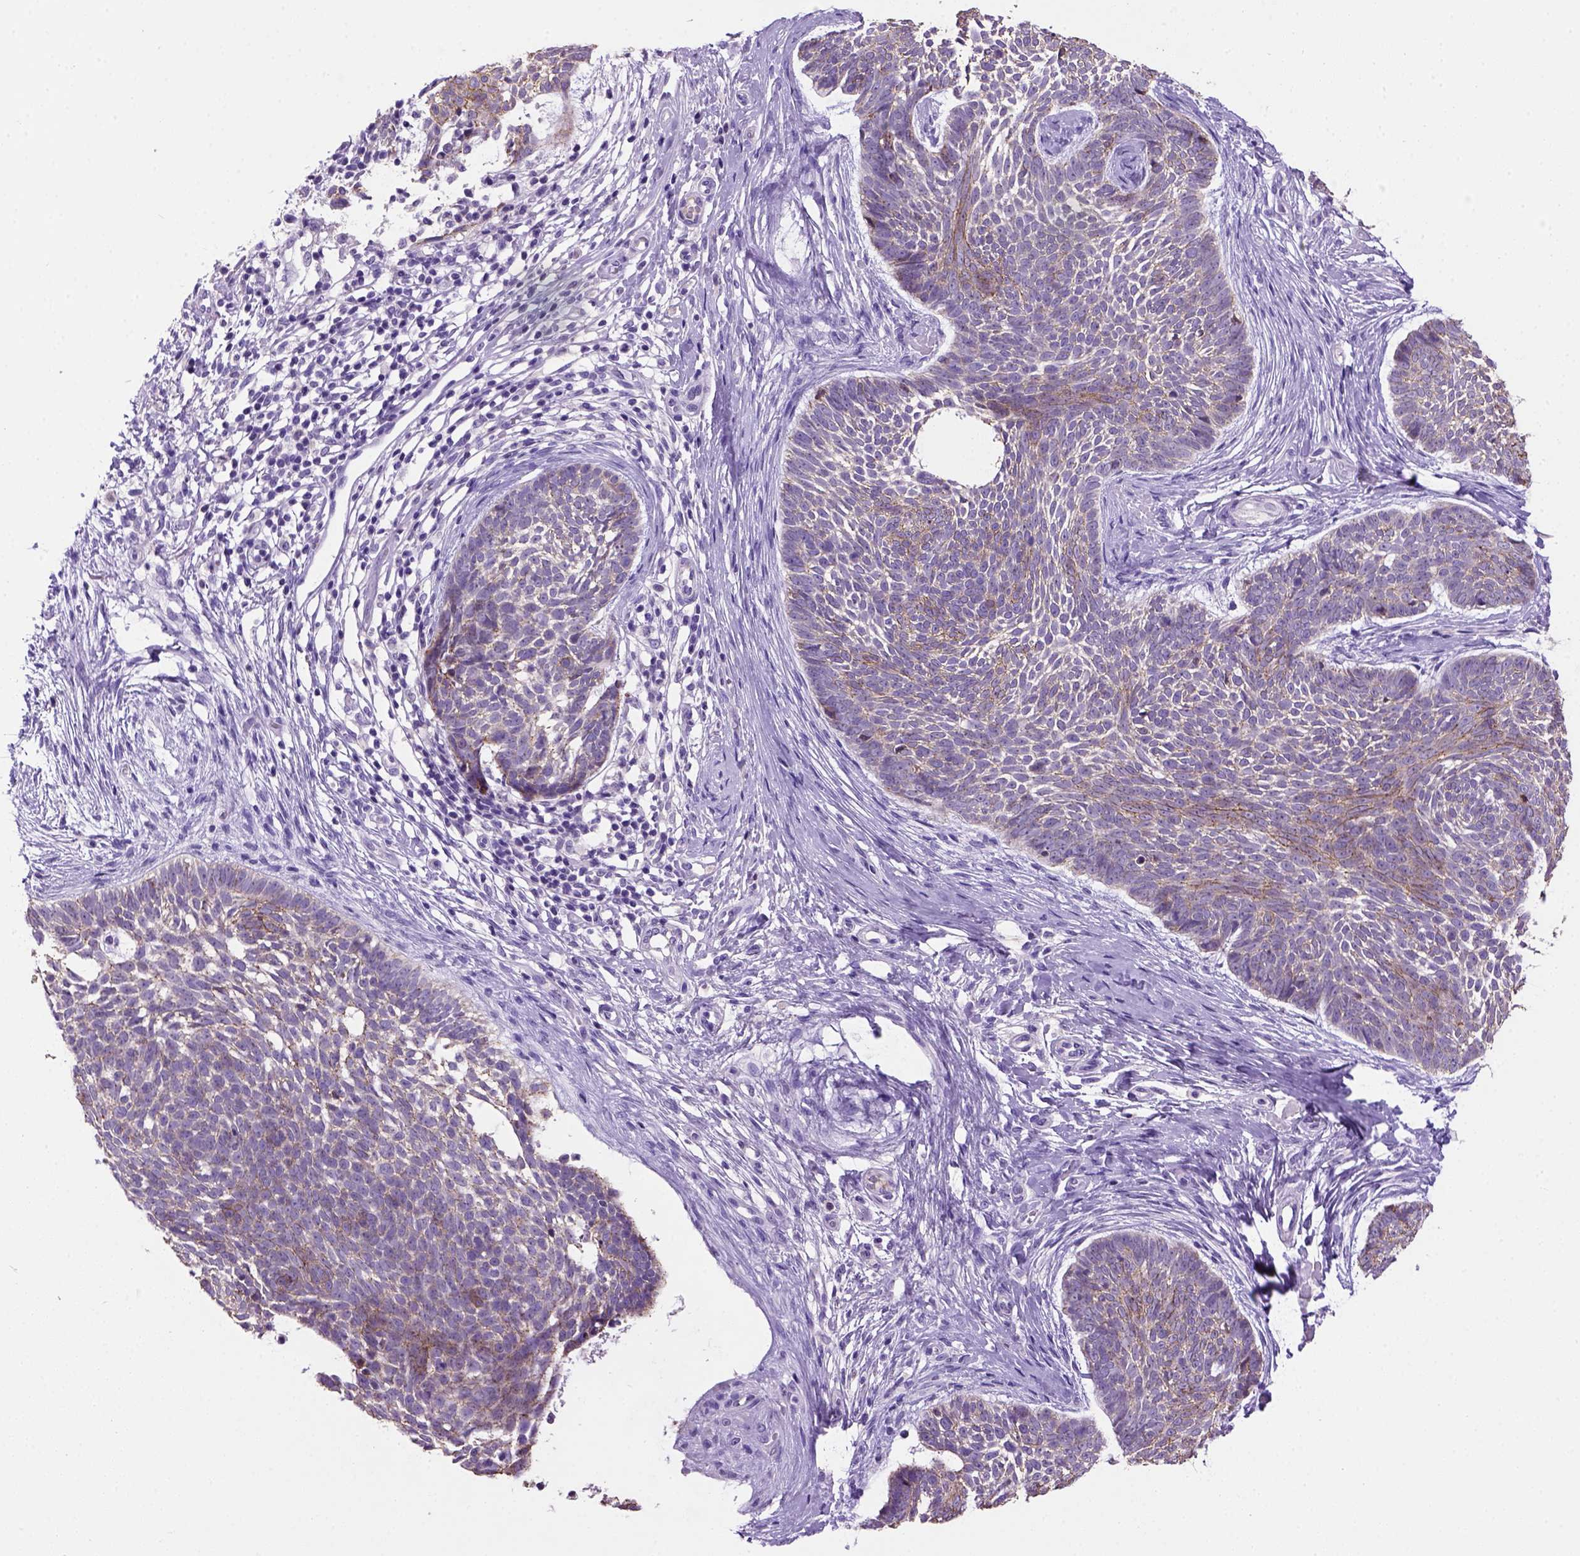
{"staining": {"intensity": "moderate", "quantity": "25%-75%", "location": "cytoplasmic/membranous"}, "tissue": "skin cancer", "cell_type": "Tumor cells", "image_type": "cancer", "snomed": [{"axis": "morphology", "description": "Basal cell carcinoma"}, {"axis": "topography", "description": "Skin"}], "caption": "DAB (3,3'-diaminobenzidine) immunohistochemical staining of basal cell carcinoma (skin) shows moderate cytoplasmic/membranous protein expression in about 25%-75% of tumor cells. The staining is performed using DAB (3,3'-diaminobenzidine) brown chromogen to label protein expression. The nuclei are counter-stained blue using hematoxylin.", "gene": "CDH1", "patient": {"sex": "male", "age": 85}}